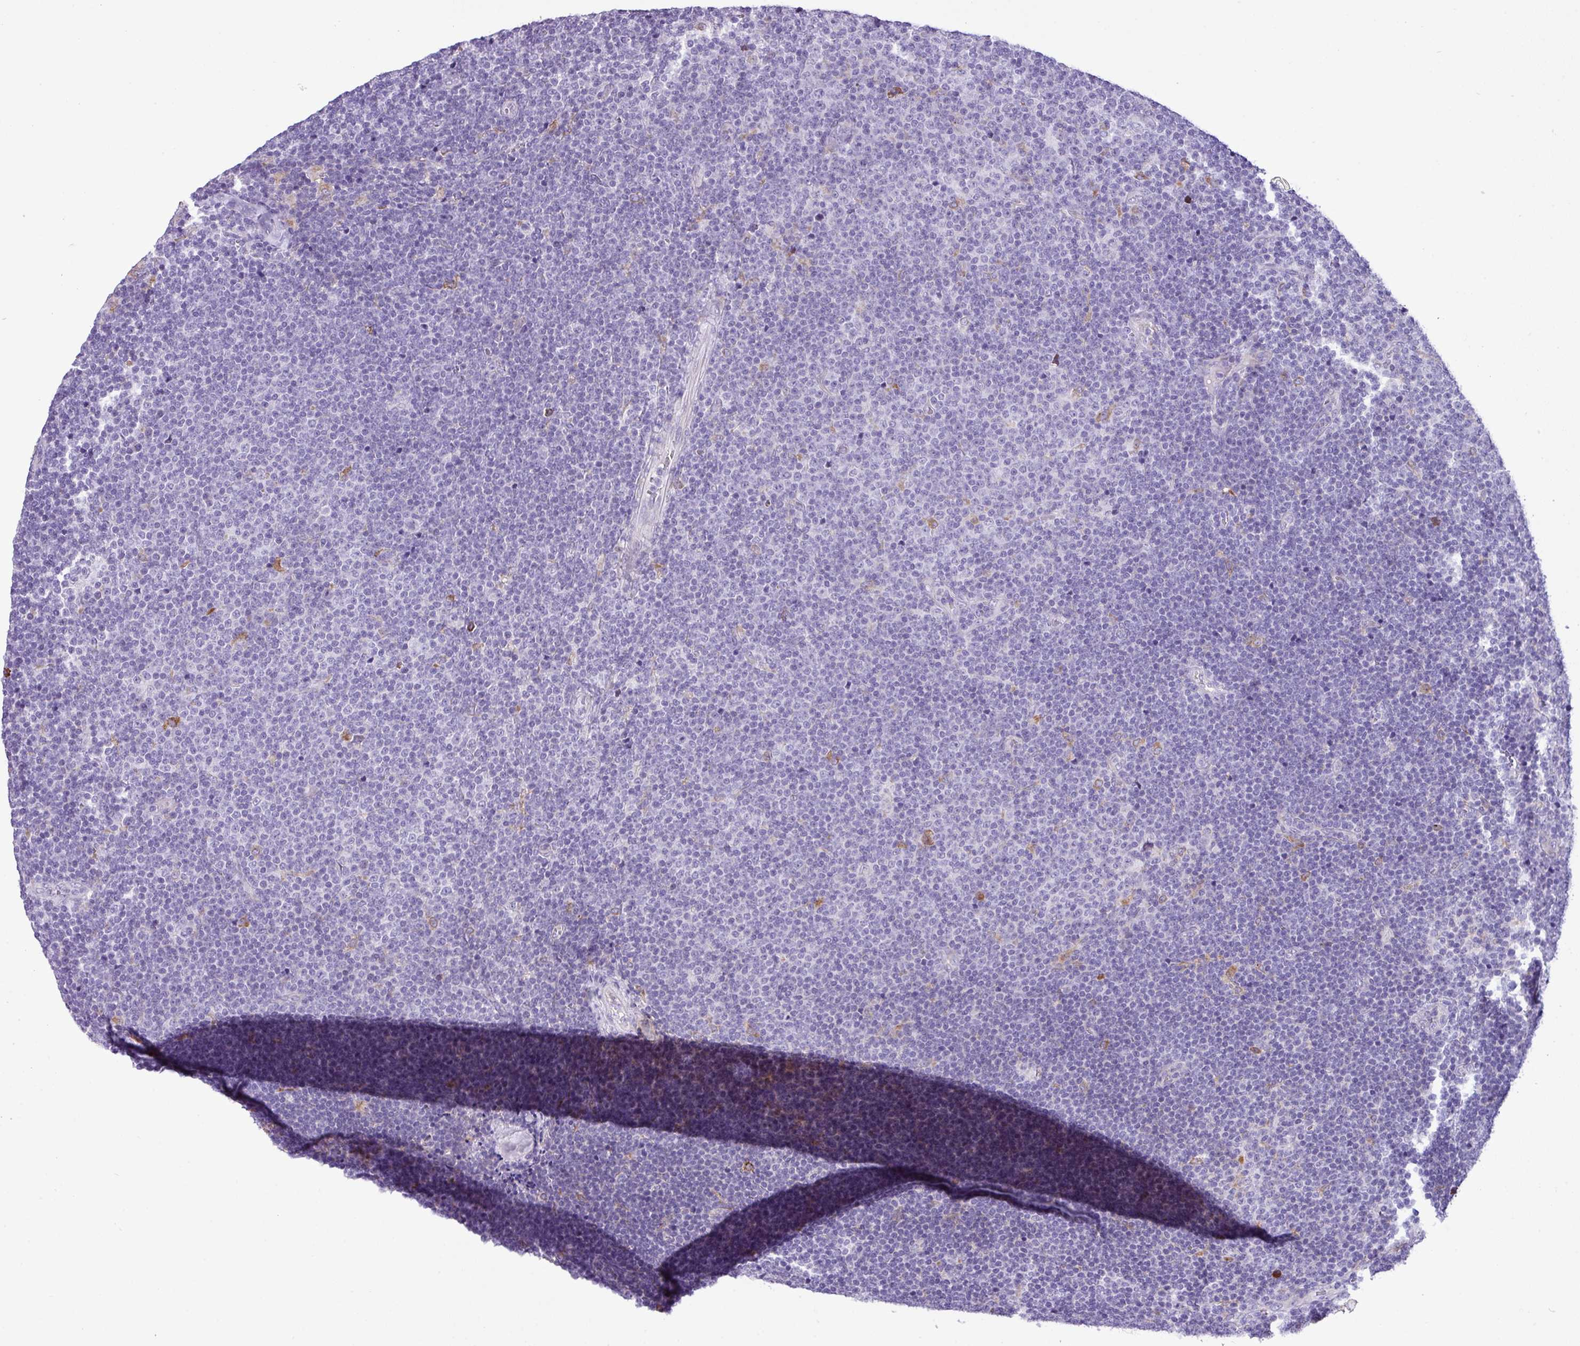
{"staining": {"intensity": "negative", "quantity": "none", "location": "none"}, "tissue": "lymphoma", "cell_type": "Tumor cells", "image_type": "cancer", "snomed": [{"axis": "morphology", "description": "Malignant lymphoma, non-Hodgkin's type, Low grade"}, {"axis": "topography", "description": "Lymph node"}], "caption": "Tumor cells show no significant positivity in lymphoma.", "gene": "RGS21", "patient": {"sex": "male", "age": 48}}